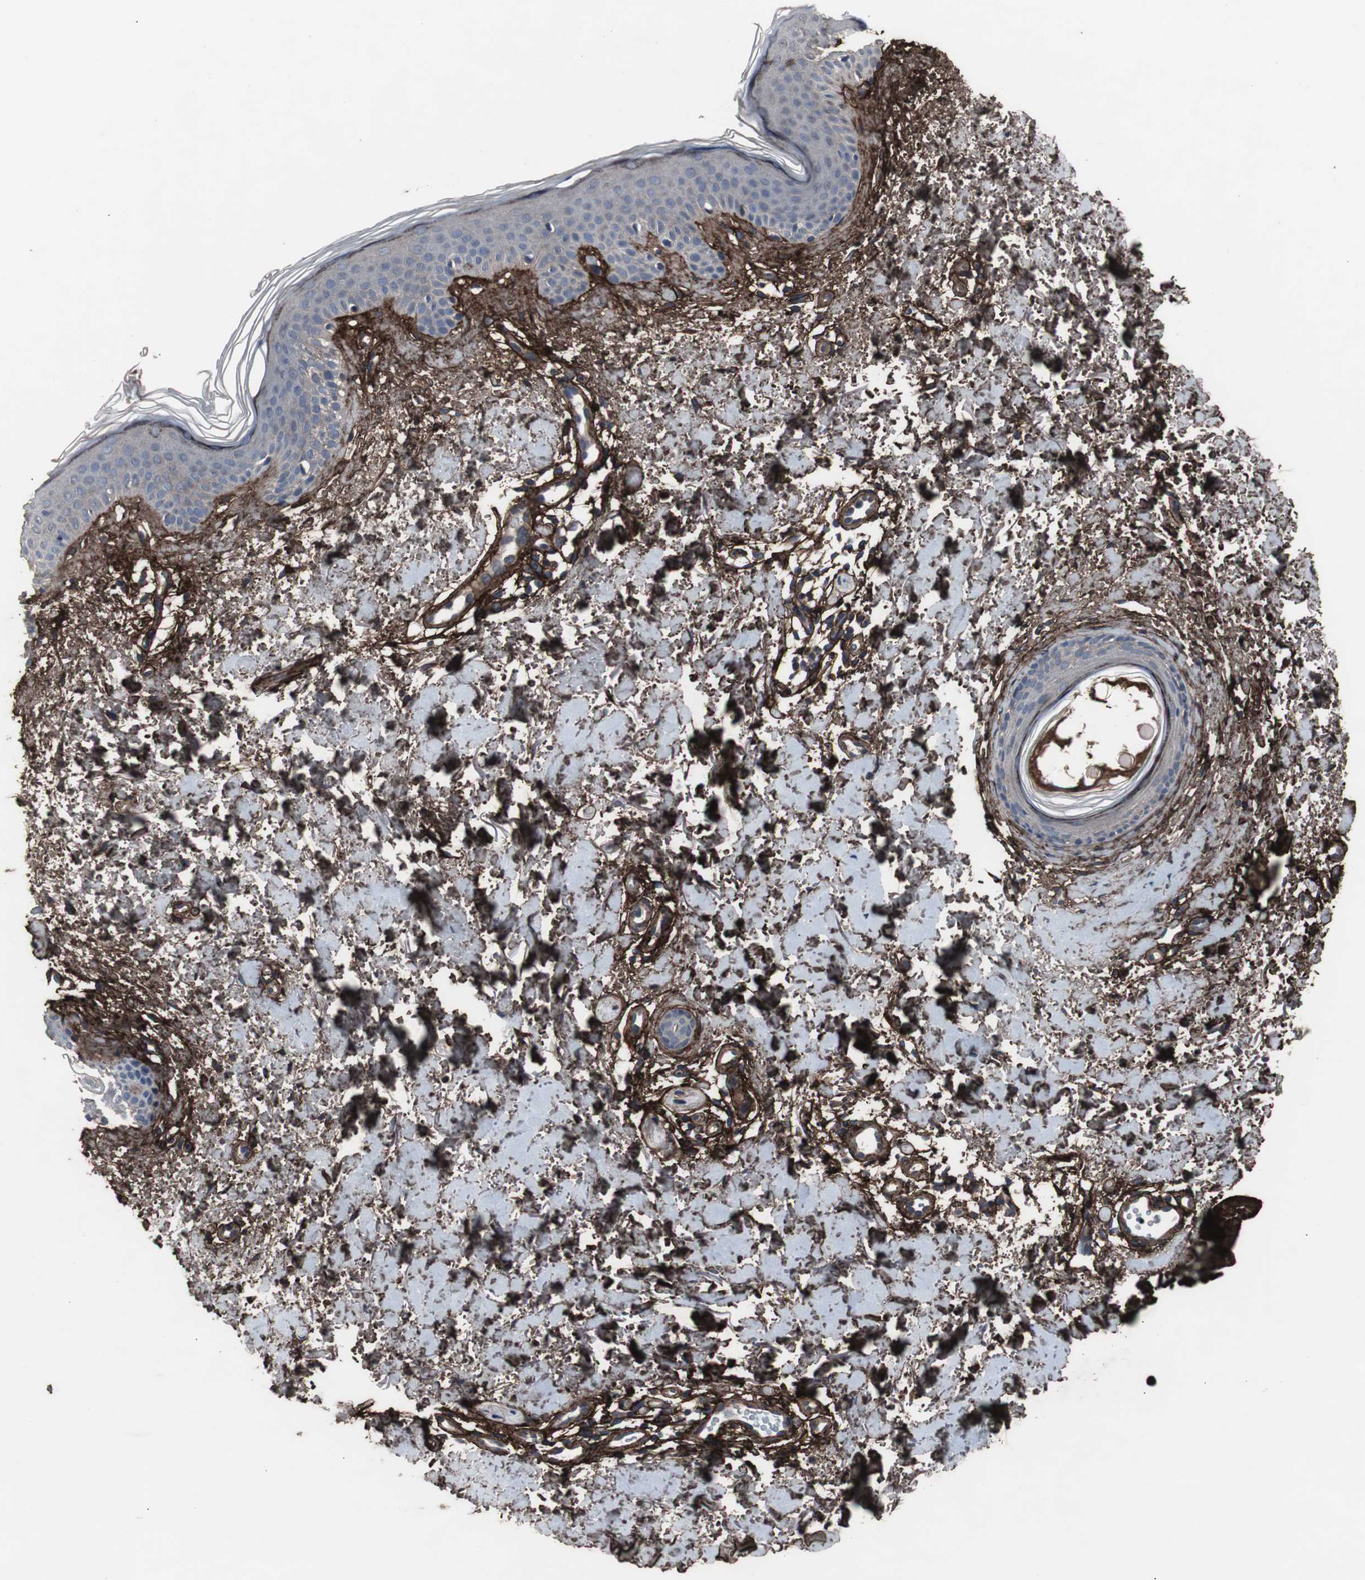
{"staining": {"intensity": "strong", "quantity": ">75%", "location": "cytoplasmic/membranous"}, "tissue": "skin", "cell_type": "Fibroblasts", "image_type": "normal", "snomed": [{"axis": "morphology", "description": "Normal tissue, NOS"}, {"axis": "topography", "description": "Skin"}], "caption": "Skin stained with a brown dye displays strong cytoplasmic/membranous positive expression in about >75% of fibroblasts.", "gene": "COL6A2", "patient": {"sex": "female", "age": 56}}